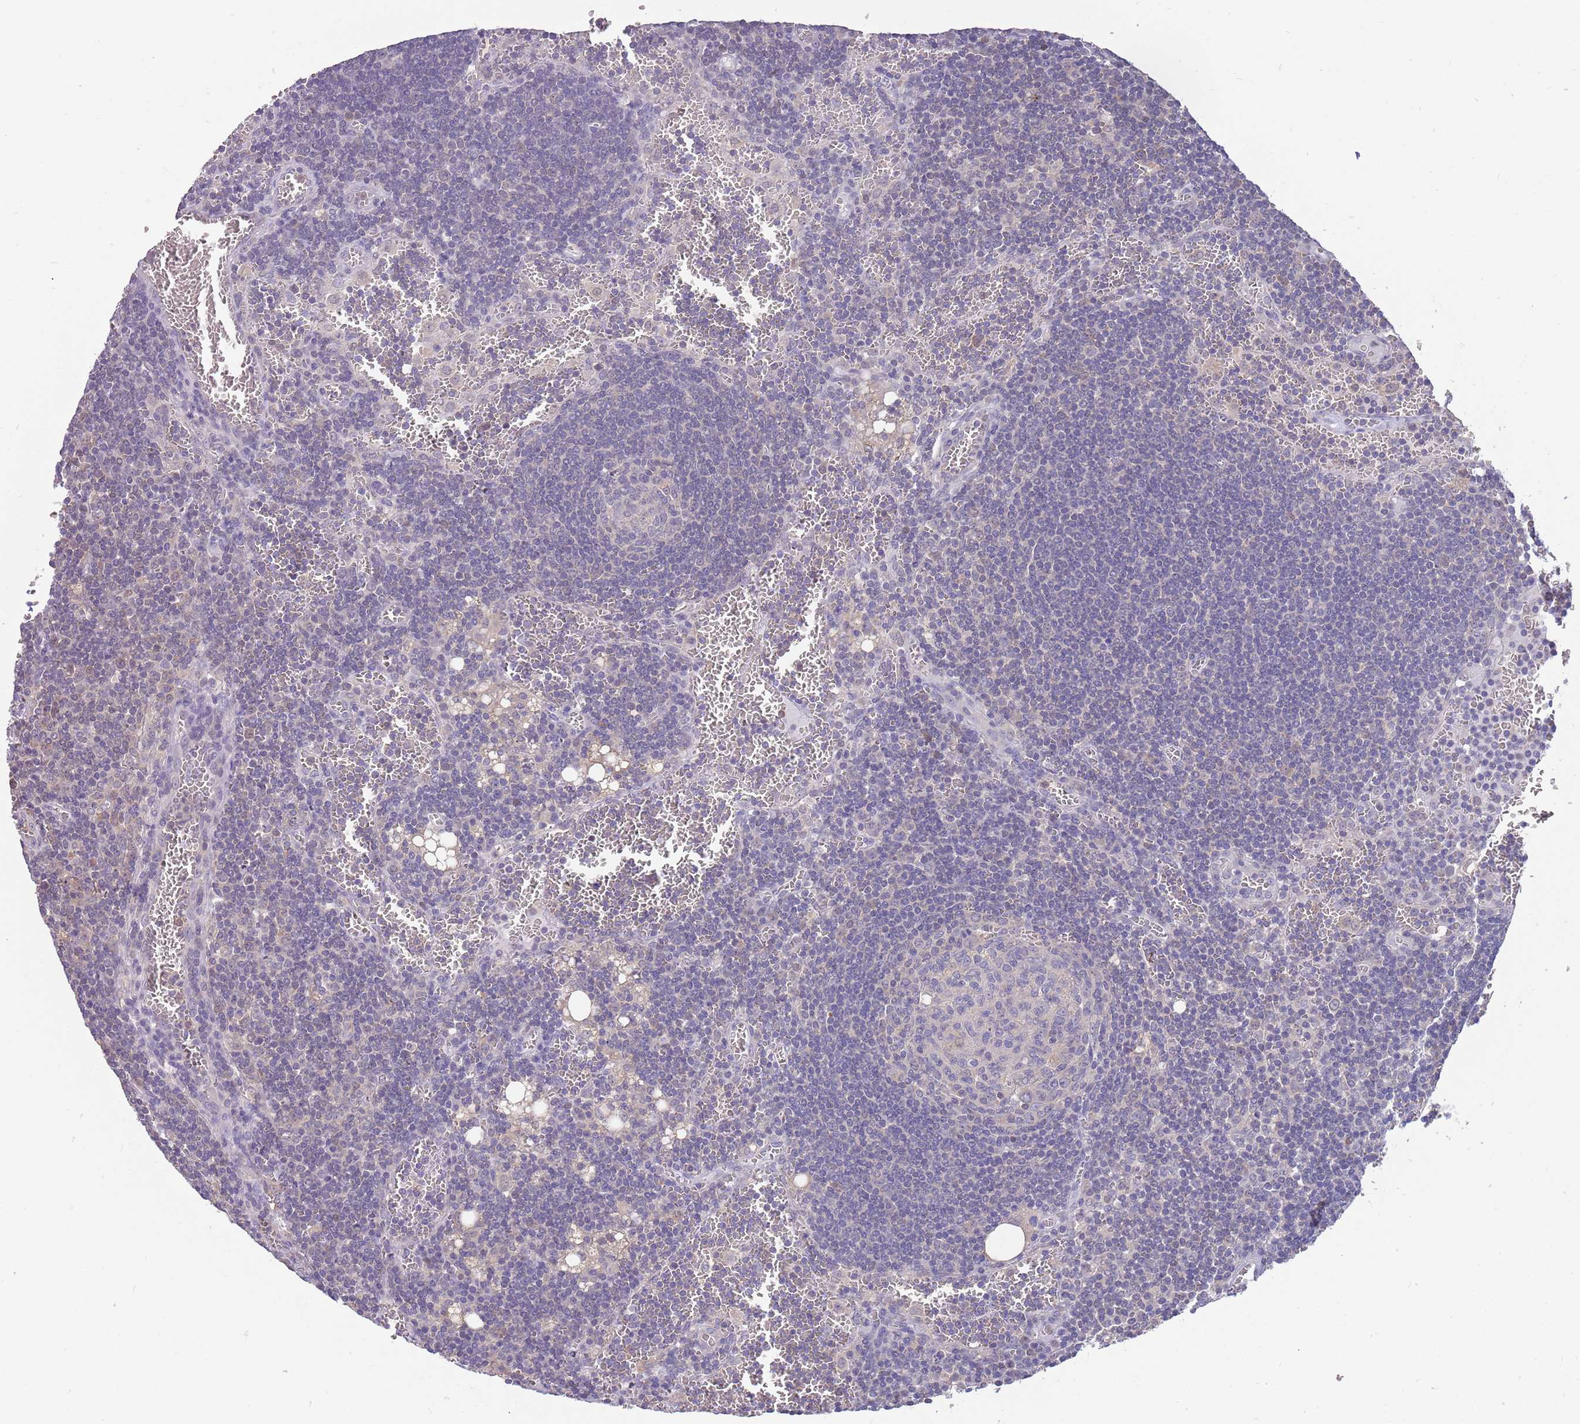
{"staining": {"intensity": "negative", "quantity": "none", "location": "none"}, "tissue": "lymph node", "cell_type": "Germinal center cells", "image_type": "normal", "snomed": [{"axis": "morphology", "description": "Normal tissue, NOS"}, {"axis": "topography", "description": "Lymph node"}], "caption": "Immunohistochemistry histopathology image of normal lymph node: human lymph node stained with DAB (3,3'-diaminobenzidine) displays no significant protein positivity in germinal center cells.", "gene": "AP5S1", "patient": {"sex": "female", "age": 73}}